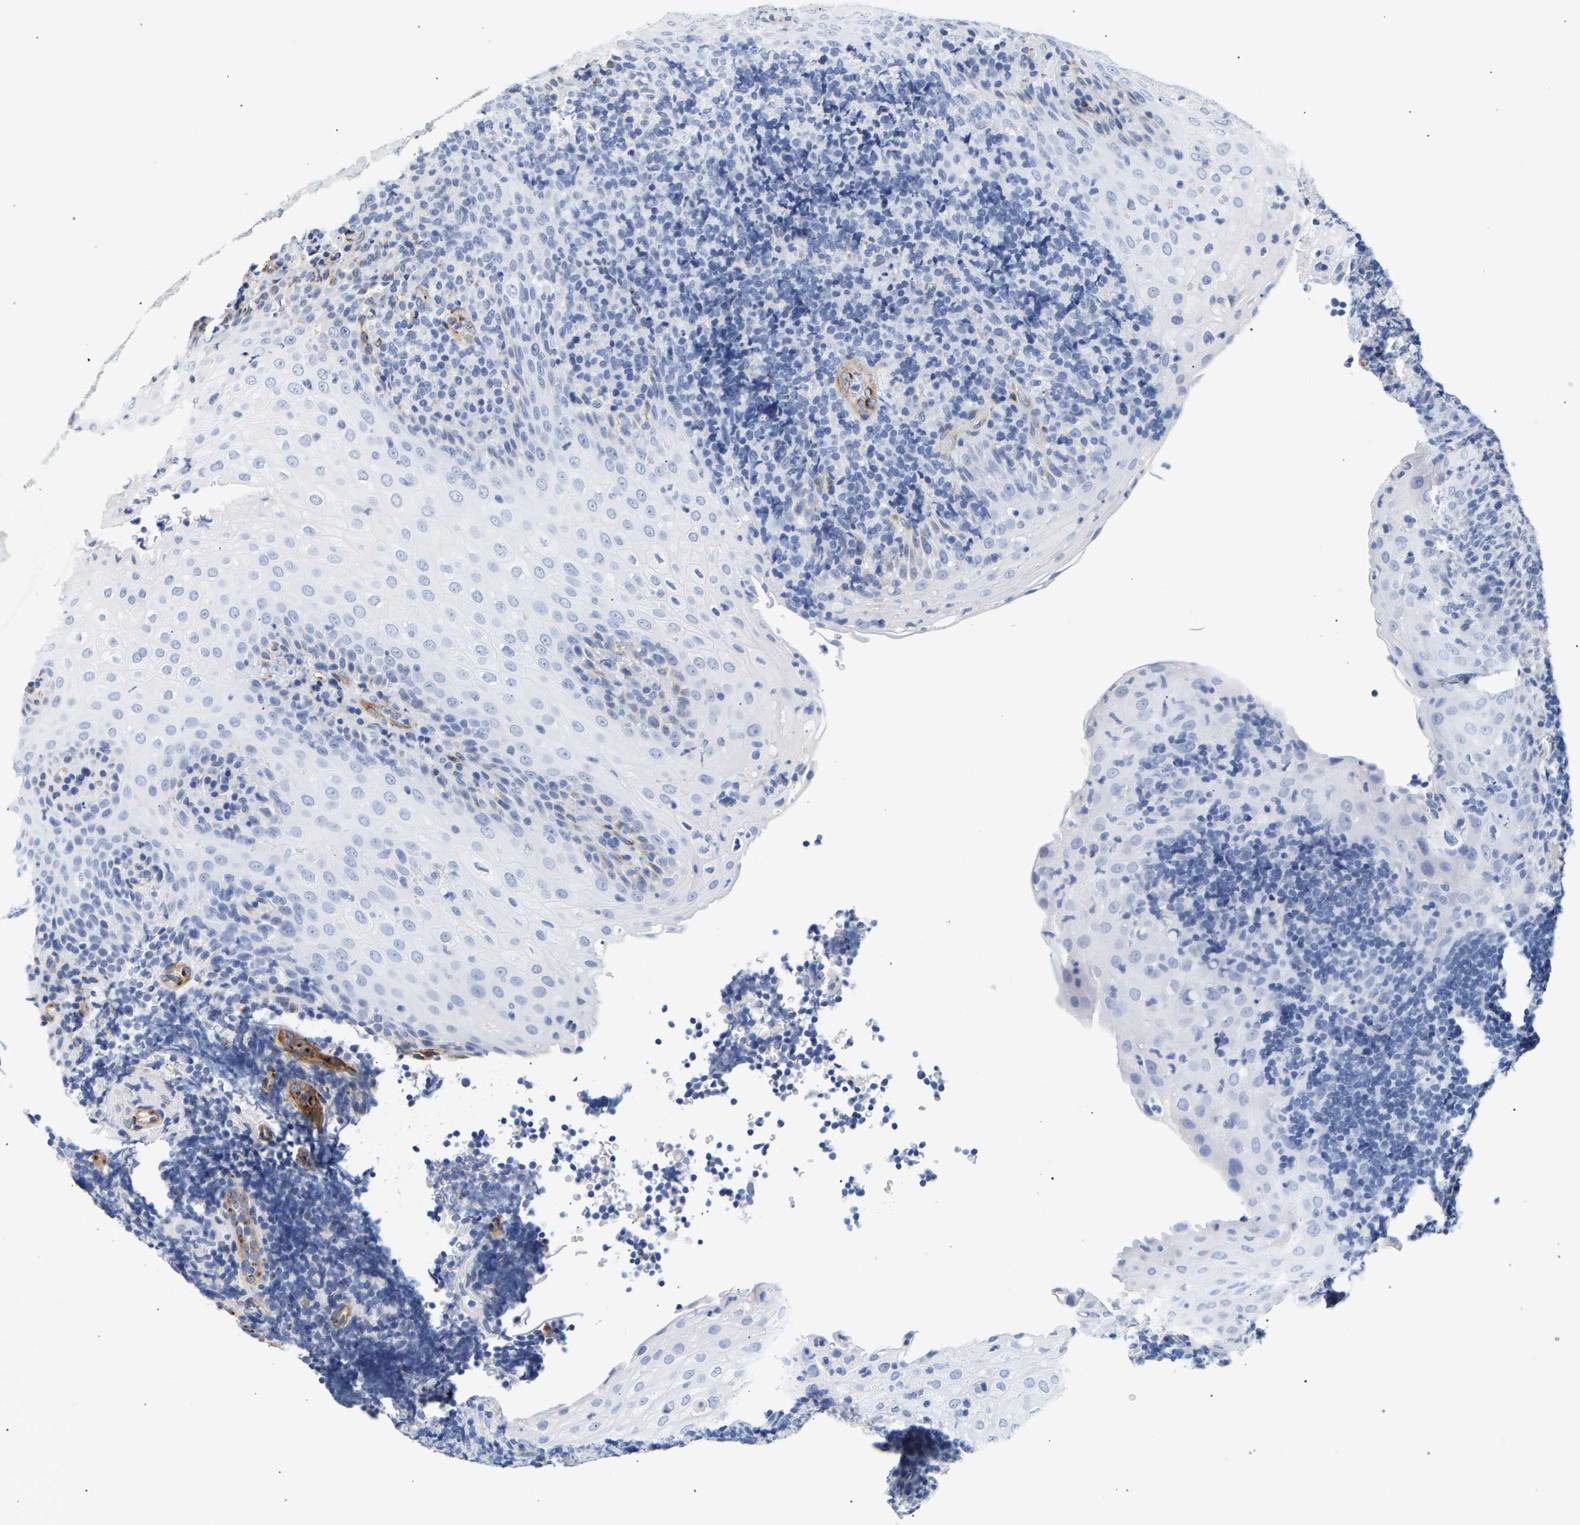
{"staining": {"intensity": "moderate", "quantity": "<25%", "location": "cytoplasmic/membranous"}, "tissue": "tonsil", "cell_type": "Germinal center cells", "image_type": "normal", "snomed": [{"axis": "morphology", "description": "Normal tissue, NOS"}, {"axis": "topography", "description": "Tonsil"}], "caption": "A brown stain shows moderate cytoplasmic/membranous expression of a protein in germinal center cells of normal human tonsil. The protein is shown in brown color, while the nuclei are stained blue.", "gene": "IGFBP7", "patient": {"sex": "male", "age": 37}}